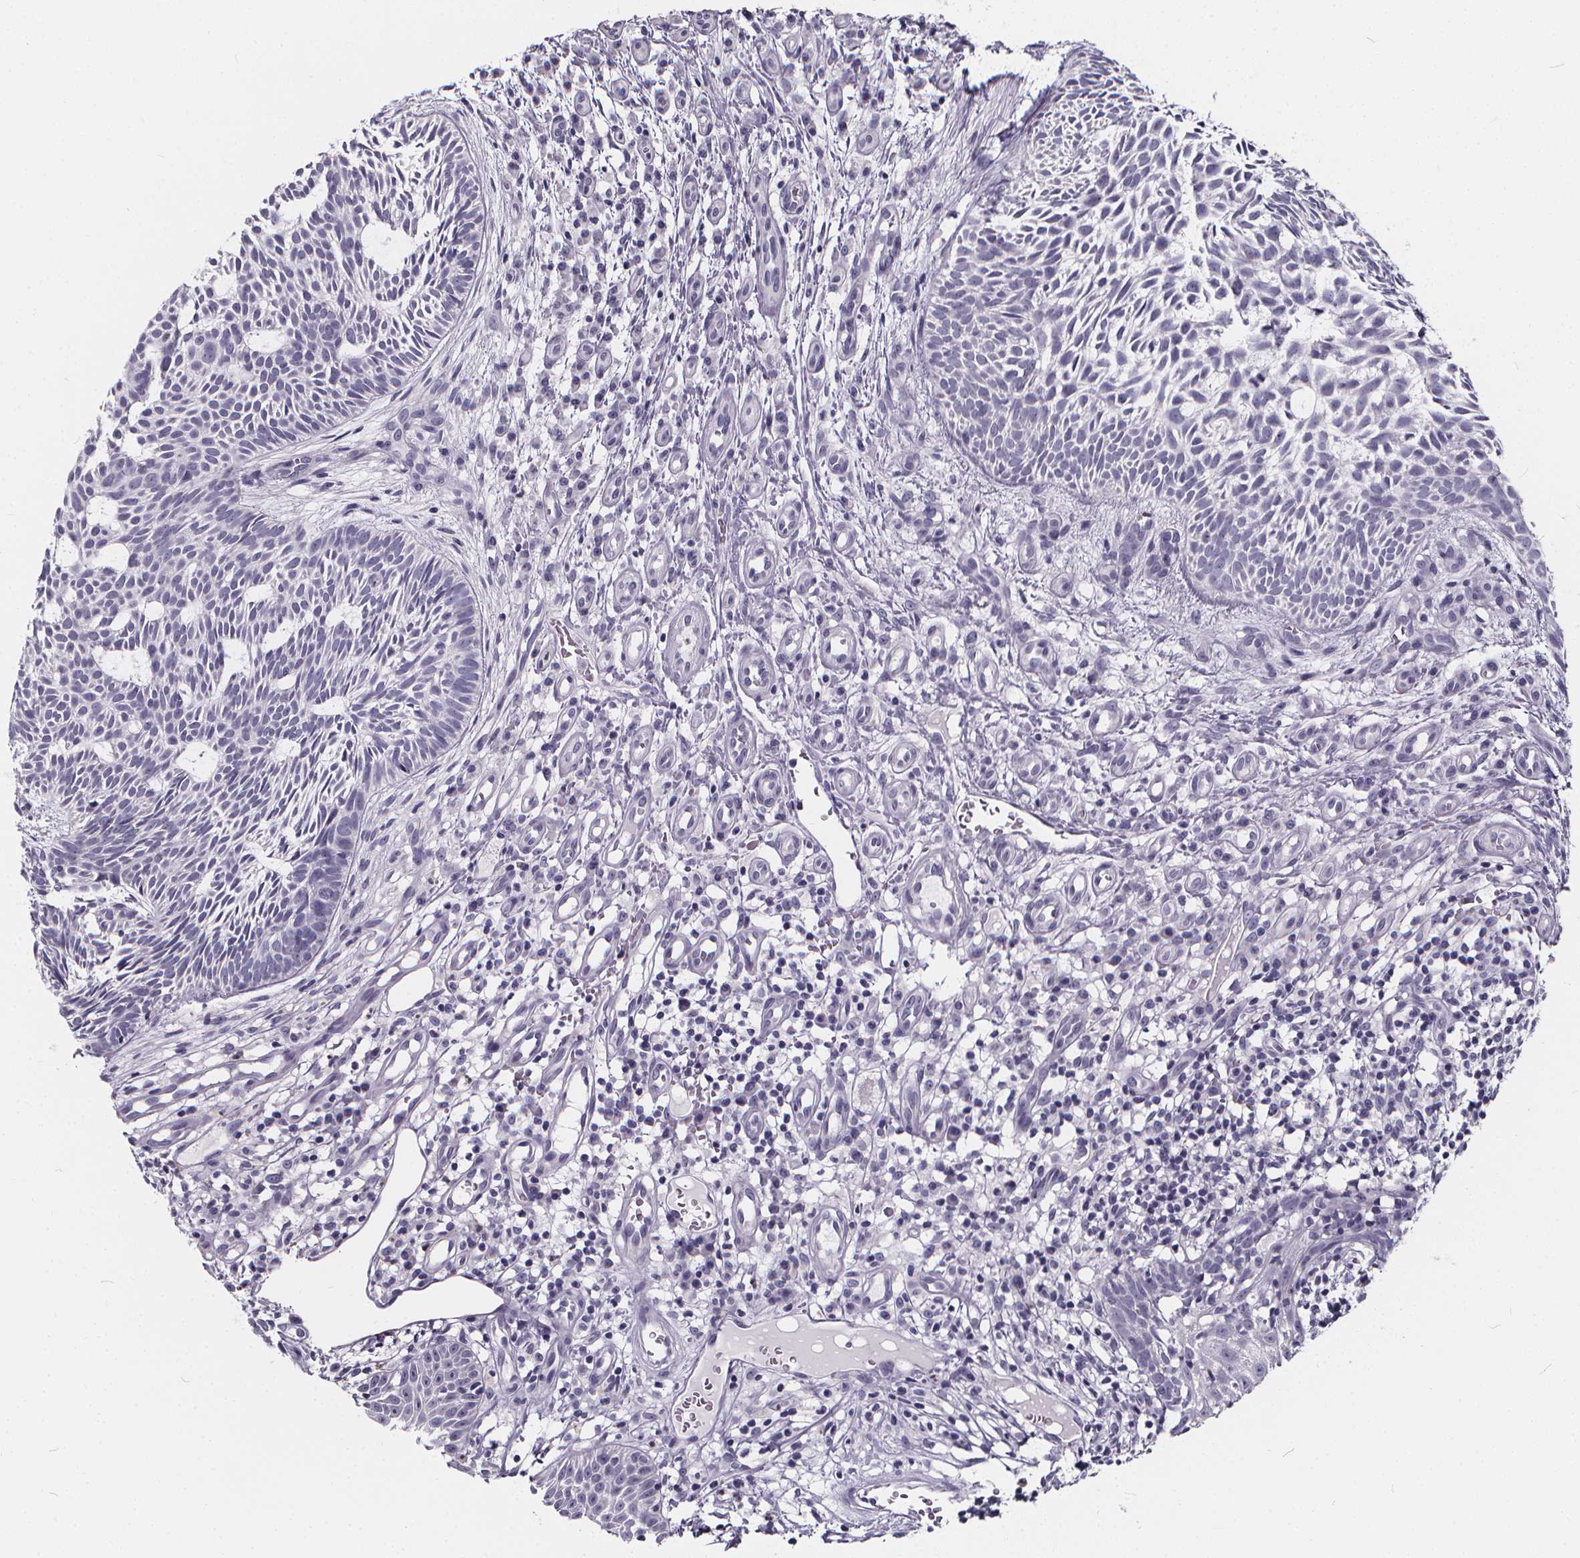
{"staining": {"intensity": "negative", "quantity": "none", "location": "none"}, "tissue": "skin cancer", "cell_type": "Tumor cells", "image_type": "cancer", "snomed": [{"axis": "morphology", "description": "Basal cell carcinoma"}, {"axis": "topography", "description": "Skin"}], "caption": "Human skin cancer (basal cell carcinoma) stained for a protein using immunohistochemistry (IHC) reveals no staining in tumor cells.", "gene": "SPEF2", "patient": {"sex": "male", "age": 59}}